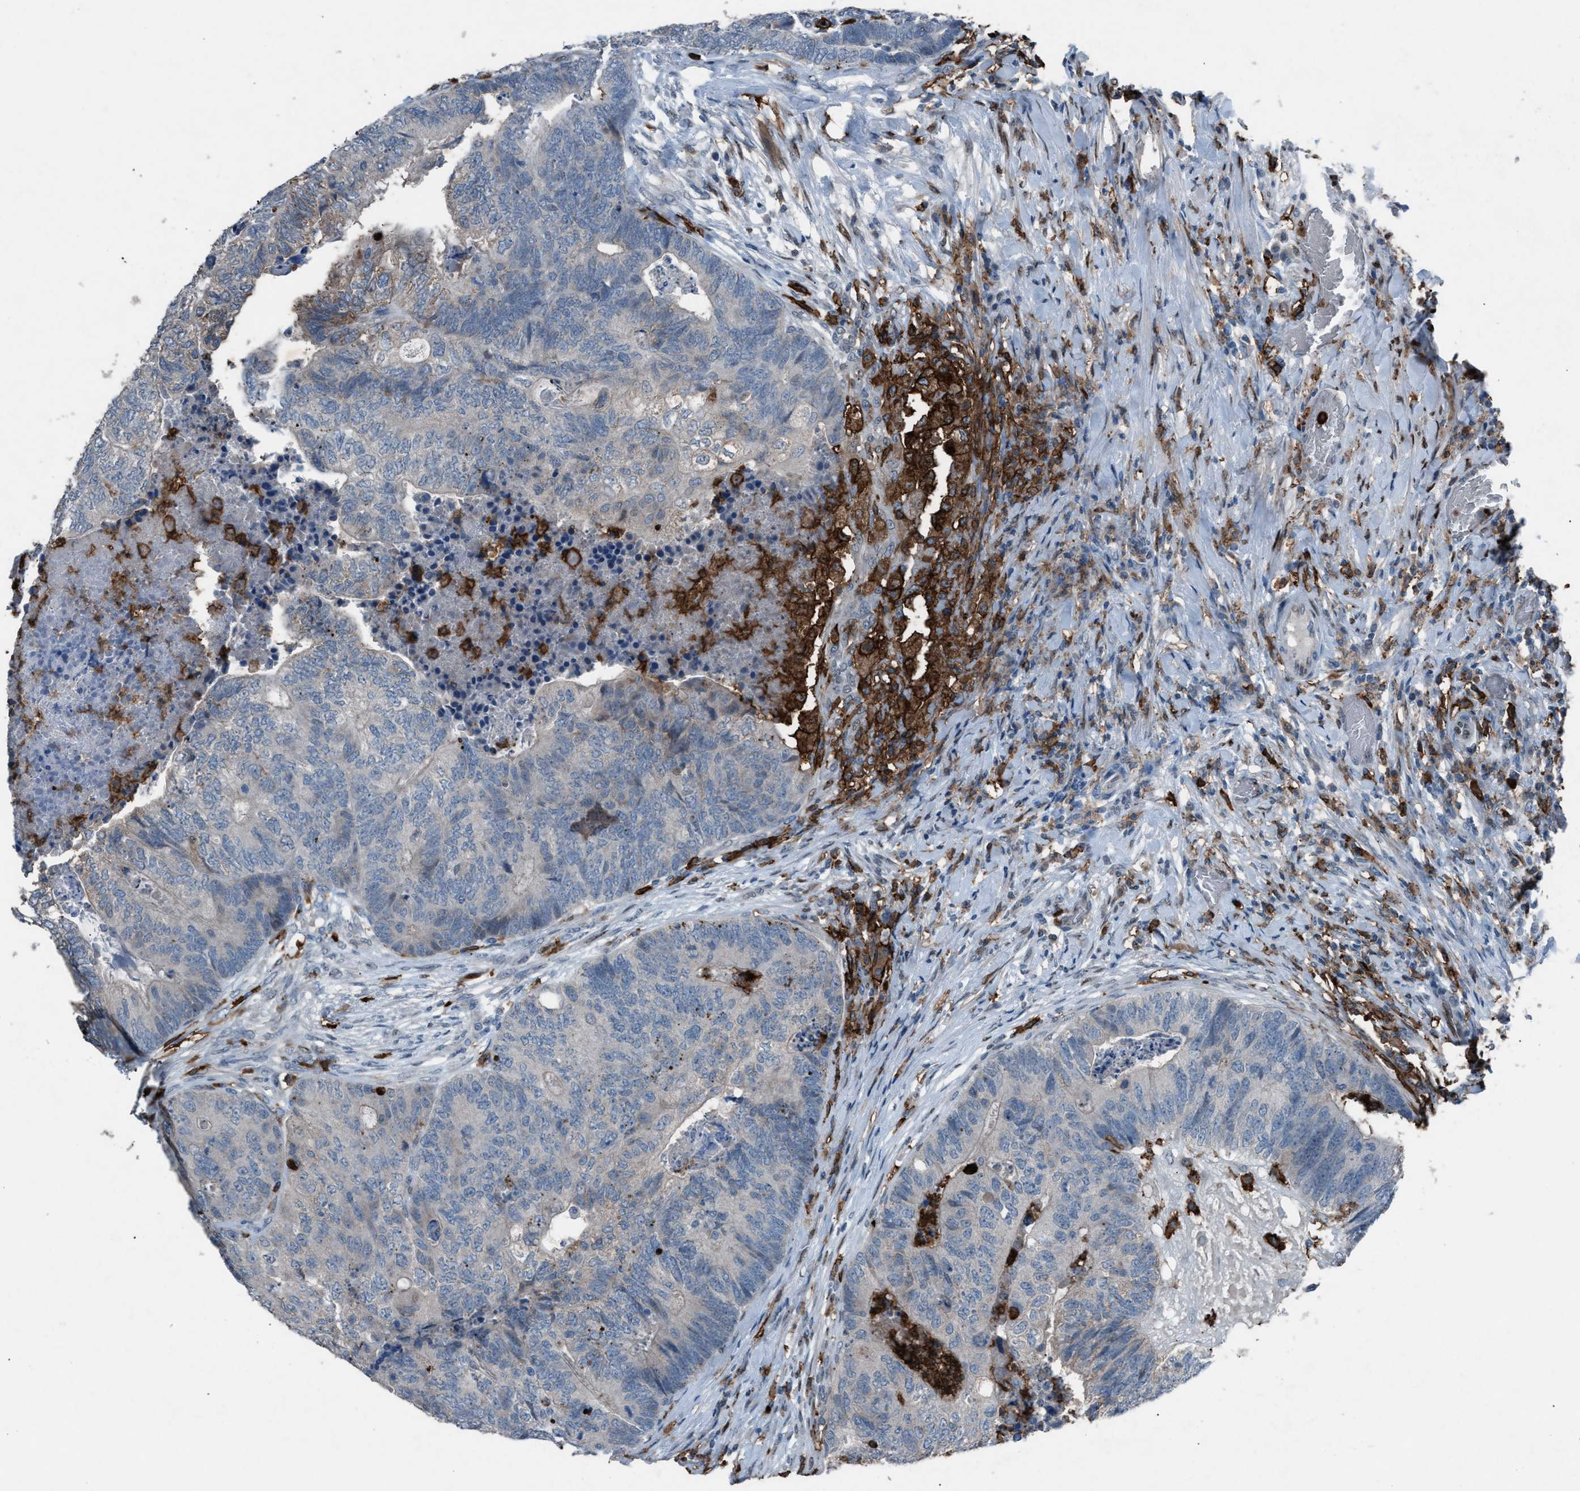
{"staining": {"intensity": "negative", "quantity": "none", "location": "none"}, "tissue": "colorectal cancer", "cell_type": "Tumor cells", "image_type": "cancer", "snomed": [{"axis": "morphology", "description": "Adenocarcinoma, NOS"}, {"axis": "topography", "description": "Colon"}], "caption": "DAB immunohistochemical staining of adenocarcinoma (colorectal) exhibits no significant expression in tumor cells. (Brightfield microscopy of DAB (3,3'-diaminobenzidine) immunohistochemistry at high magnification).", "gene": "FCER1G", "patient": {"sex": "female", "age": 67}}